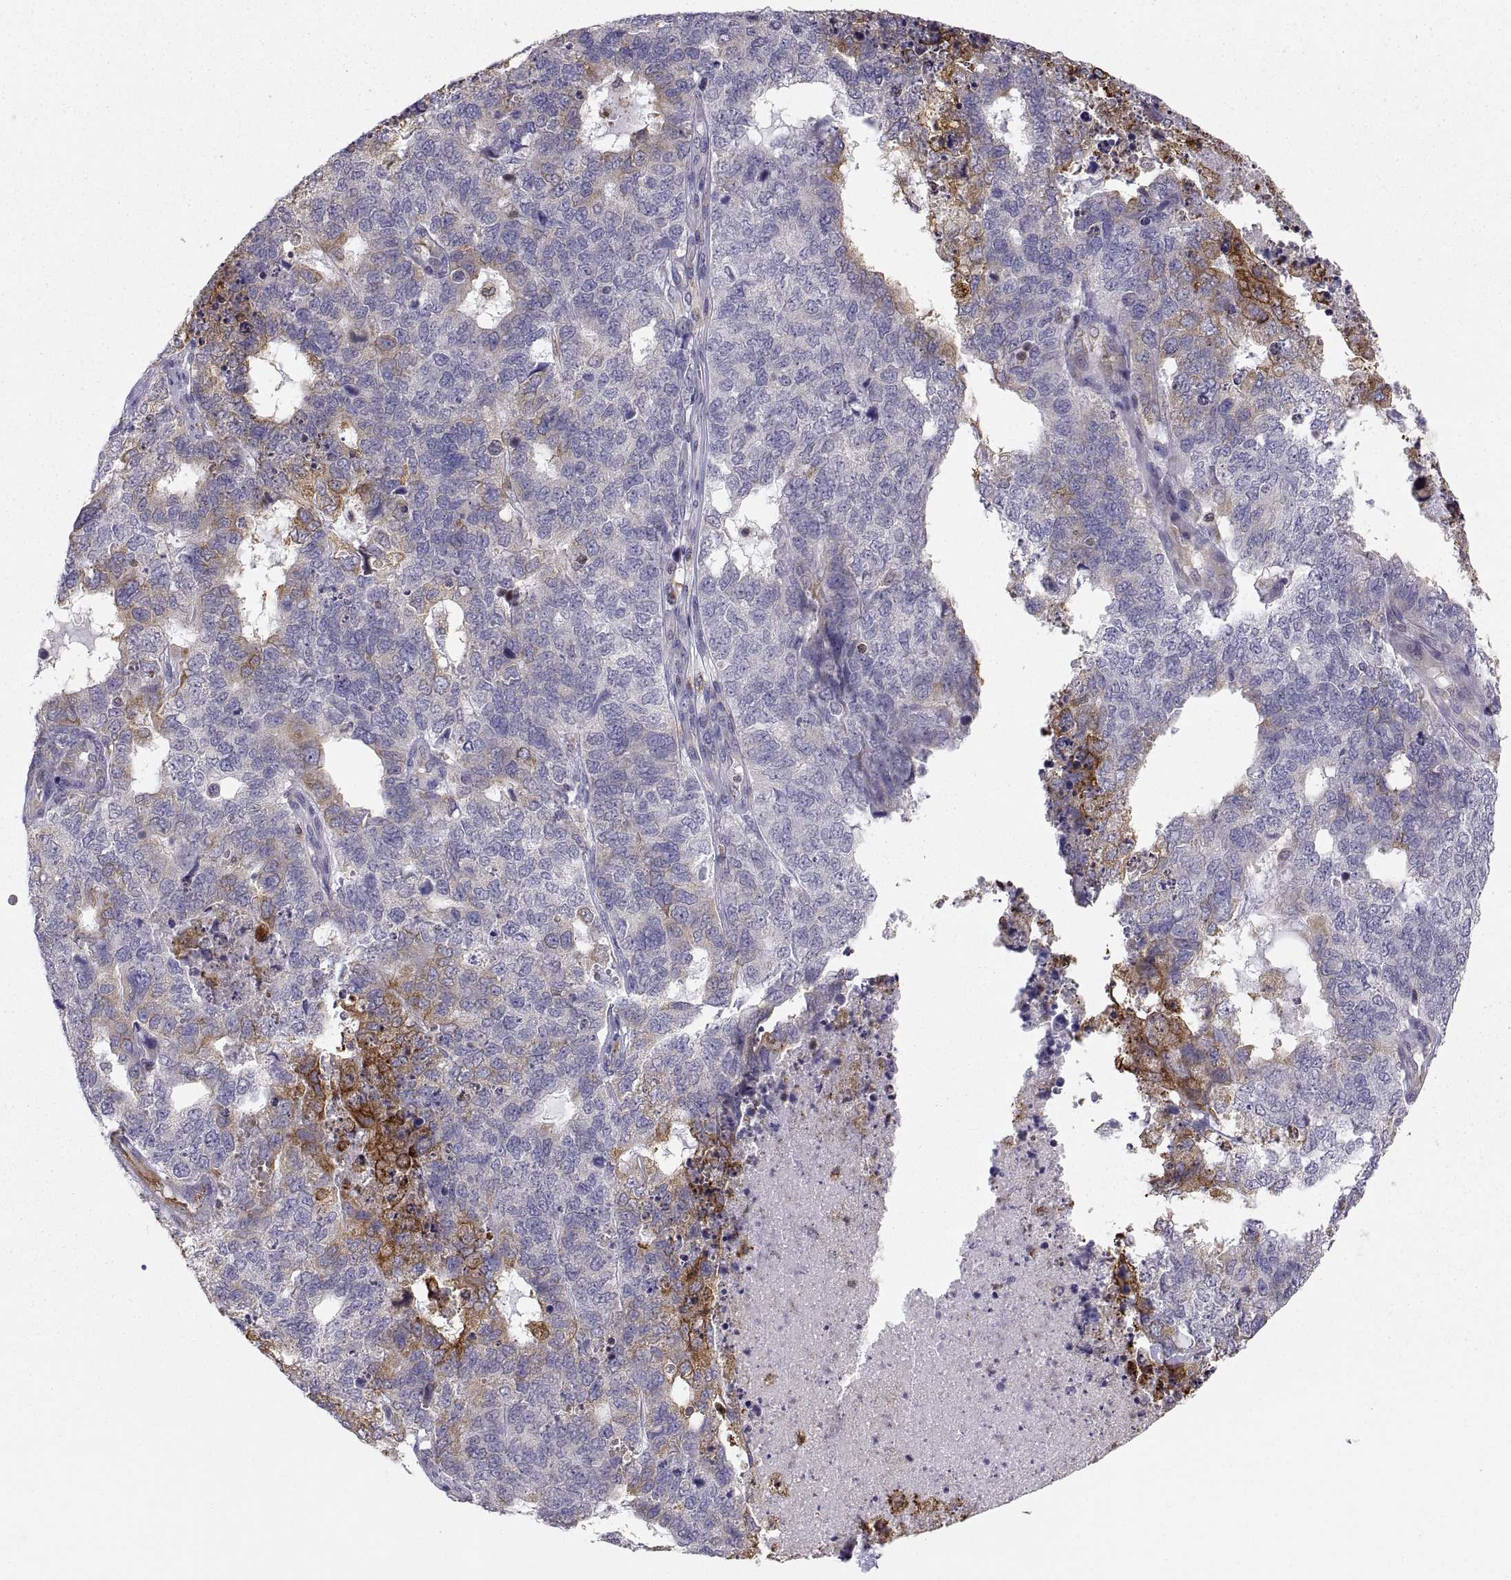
{"staining": {"intensity": "strong", "quantity": "<25%", "location": "cytoplasmic/membranous"}, "tissue": "cervical cancer", "cell_type": "Tumor cells", "image_type": "cancer", "snomed": [{"axis": "morphology", "description": "Squamous cell carcinoma, NOS"}, {"axis": "topography", "description": "Cervix"}], "caption": "Cervical squamous cell carcinoma stained with DAB (3,3'-diaminobenzidine) immunohistochemistry (IHC) reveals medium levels of strong cytoplasmic/membranous positivity in about <25% of tumor cells.", "gene": "ERO1A", "patient": {"sex": "female", "age": 63}}